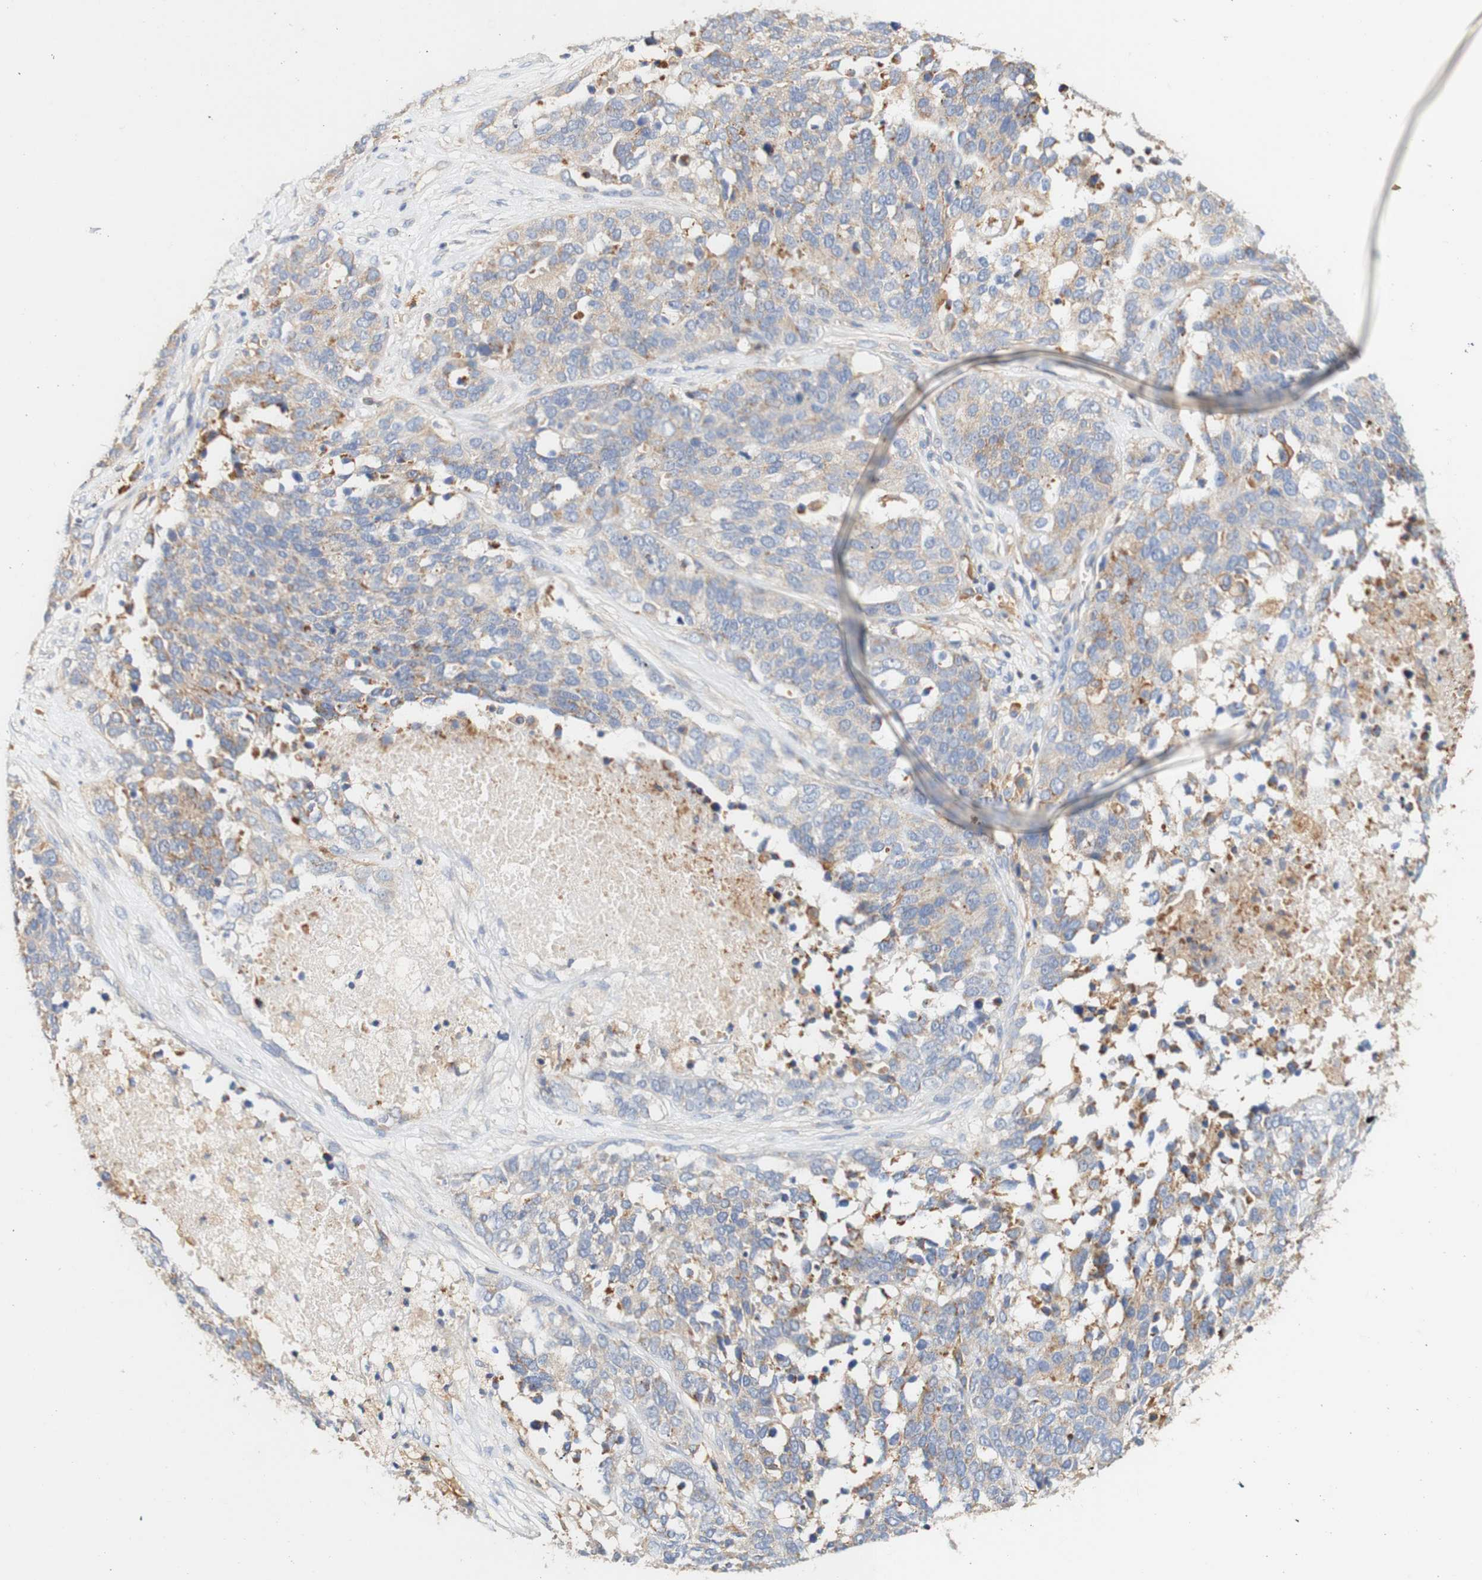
{"staining": {"intensity": "moderate", "quantity": "<25%", "location": "cytoplasmic/membranous"}, "tissue": "ovarian cancer", "cell_type": "Tumor cells", "image_type": "cancer", "snomed": [{"axis": "morphology", "description": "Cystadenocarcinoma, serous, NOS"}, {"axis": "topography", "description": "Ovary"}], "caption": "Immunohistochemical staining of ovarian cancer (serous cystadenocarcinoma) shows low levels of moderate cytoplasmic/membranous expression in about <25% of tumor cells.", "gene": "PCDH7", "patient": {"sex": "female", "age": 44}}